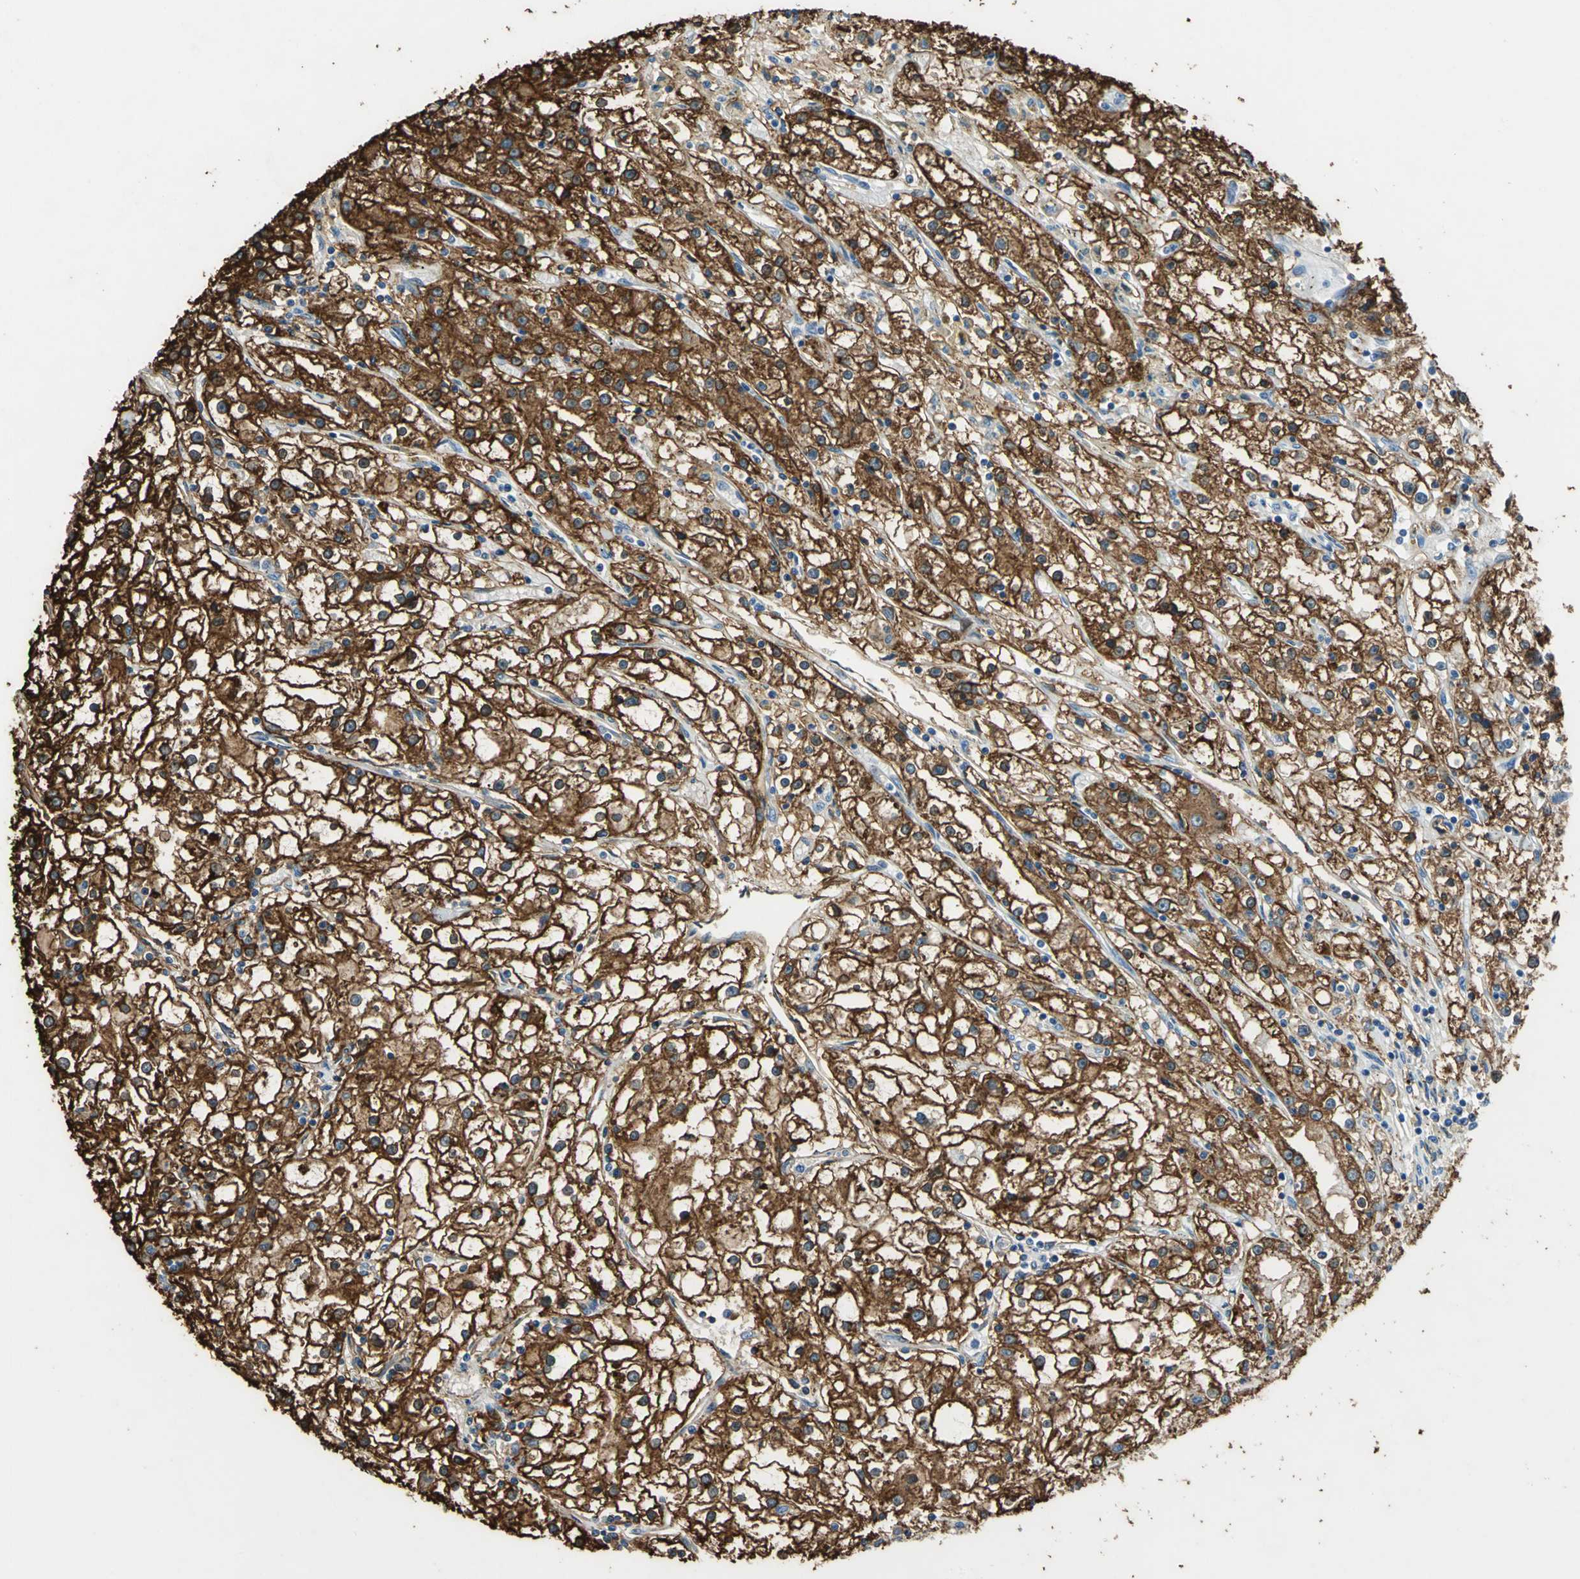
{"staining": {"intensity": "strong", "quantity": ">75%", "location": "cytoplasmic/membranous"}, "tissue": "renal cancer", "cell_type": "Tumor cells", "image_type": "cancer", "snomed": [{"axis": "morphology", "description": "Adenocarcinoma, NOS"}, {"axis": "topography", "description": "Kidney"}], "caption": "Brown immunohistochemical staining in renal adenocarcinoma displays strong cytoplasmic/membranous positivity in approximately >75% of tumor cells. The protein is stained brown, and the nuclei are stained in blue (DAB IHC with brightfield microscopy, high magnification).", "gene": "ANXA4", "patient": {"sex": "male", "age": 56}}